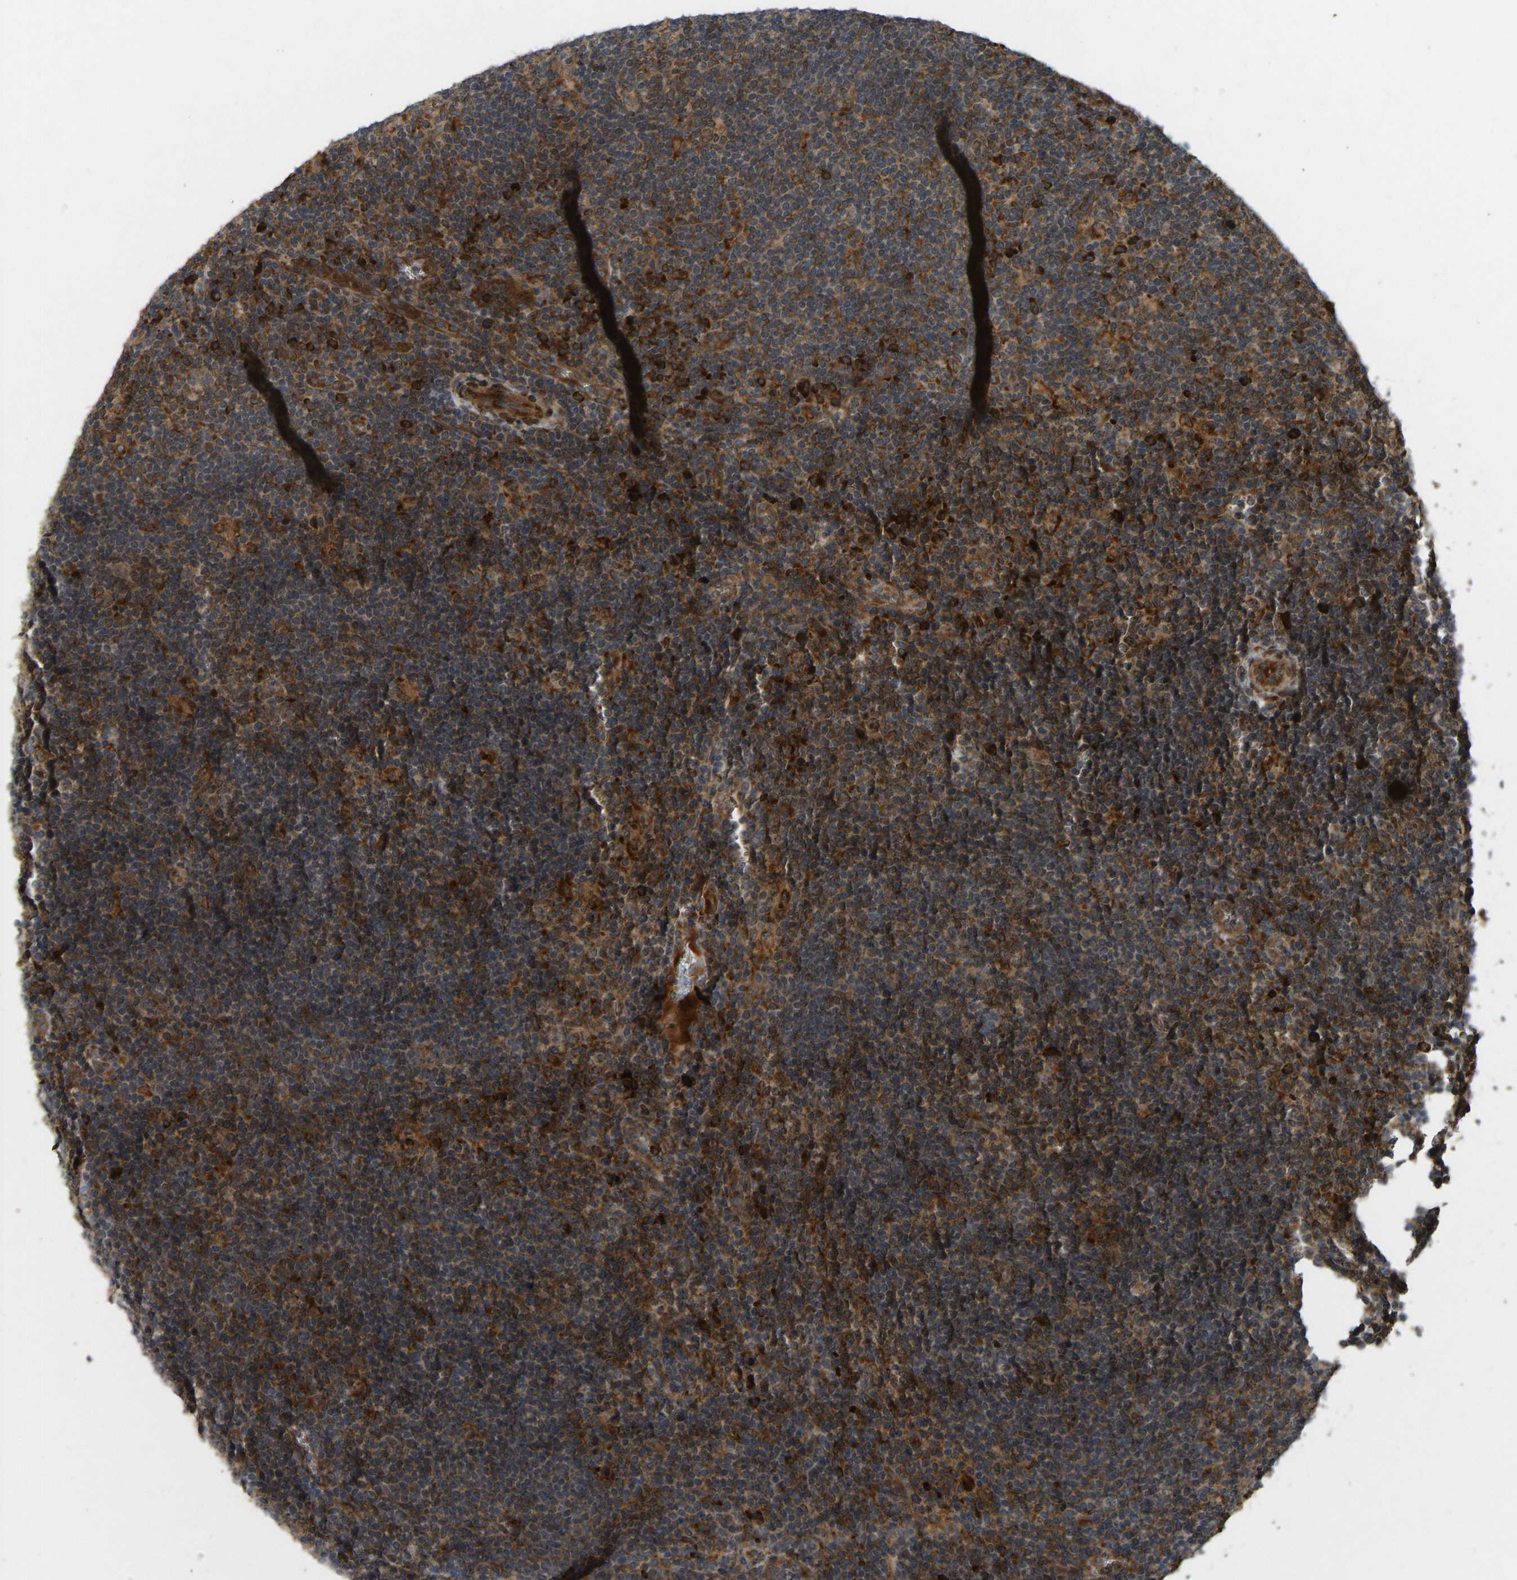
{"staining": {"intensity": "moderate", "quantity": ">75%", "location": "cytoplasmic/membranous"}, "tissue": "lymphoma", "cell_type": "Tumor cells", "image_type": "cancer", "snomed": [{"axis": "morphology", "description": "Hodgkin's disease, NOS"}, {"axis": "topography", "description": "Lymph node"}], "caption": "A high-resolution micrograph shows IHC staining of lymphoma, which displays moderate cytoplasmic/membranous expression in approximately >75% of tumor cells.", "gene": "RPN2", "patient": {"sex": "female", "age": 57}}